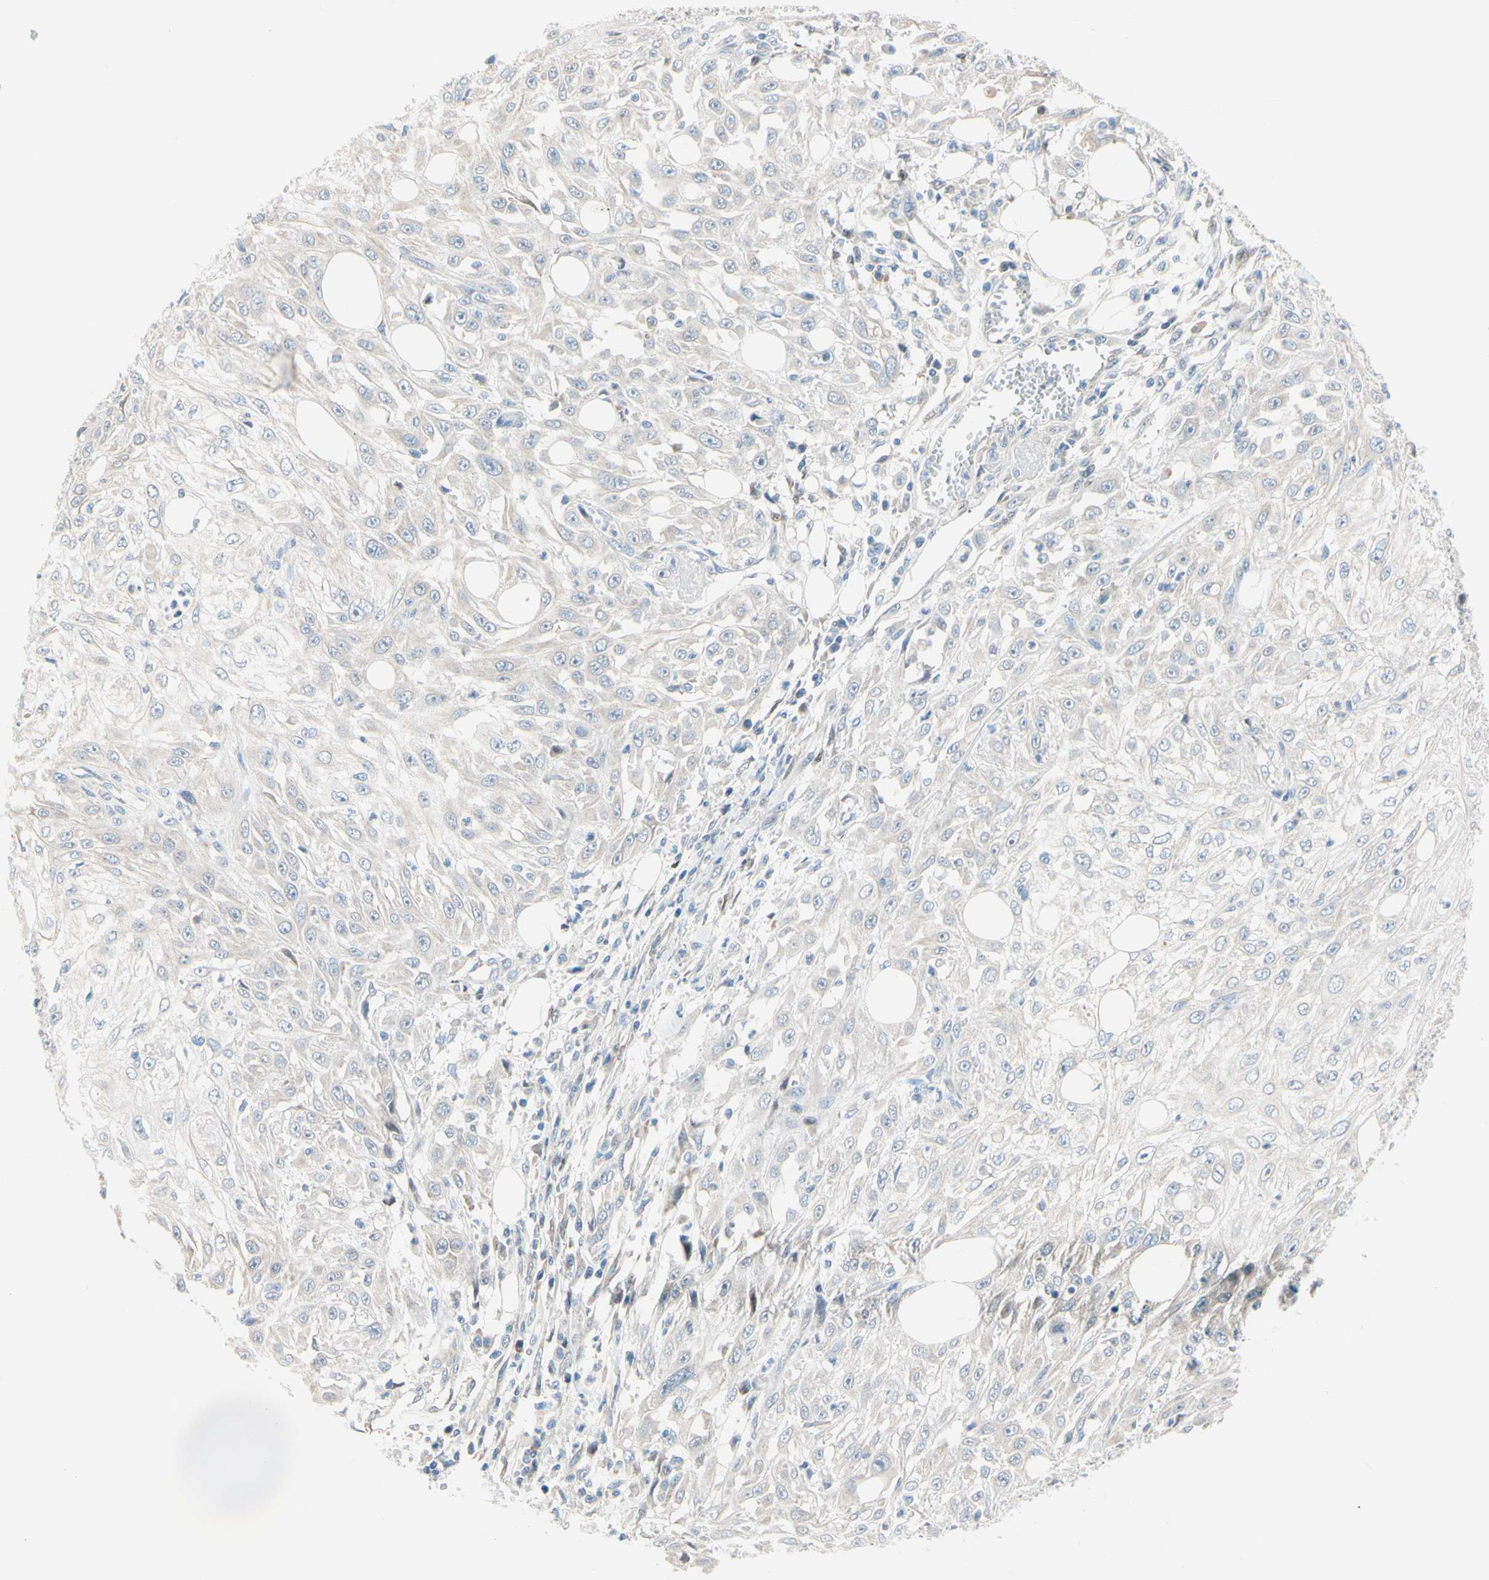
{"staining": {"intensity": "negative", "quantity": "none", "location": "none"}, "tissue": "skin cancer", "cell_type": "Tumor cells", "image_type": "cancer", "snomed": [{"axis": "morphology", "description": "Squamous cell carcinoma, NOS"}, {"axis": "topography", "description": "Skin"}], "caption": "This photomicrograph is of squamous cell carcinoma (skin) stained with immunohistochemistry (IHC) to label a protein in brown with the nuclei are counter-stained blue. There is no staining in tumor cells.", "gene": "CFAP36", "patient": {"sex": "male", "age": 75}}